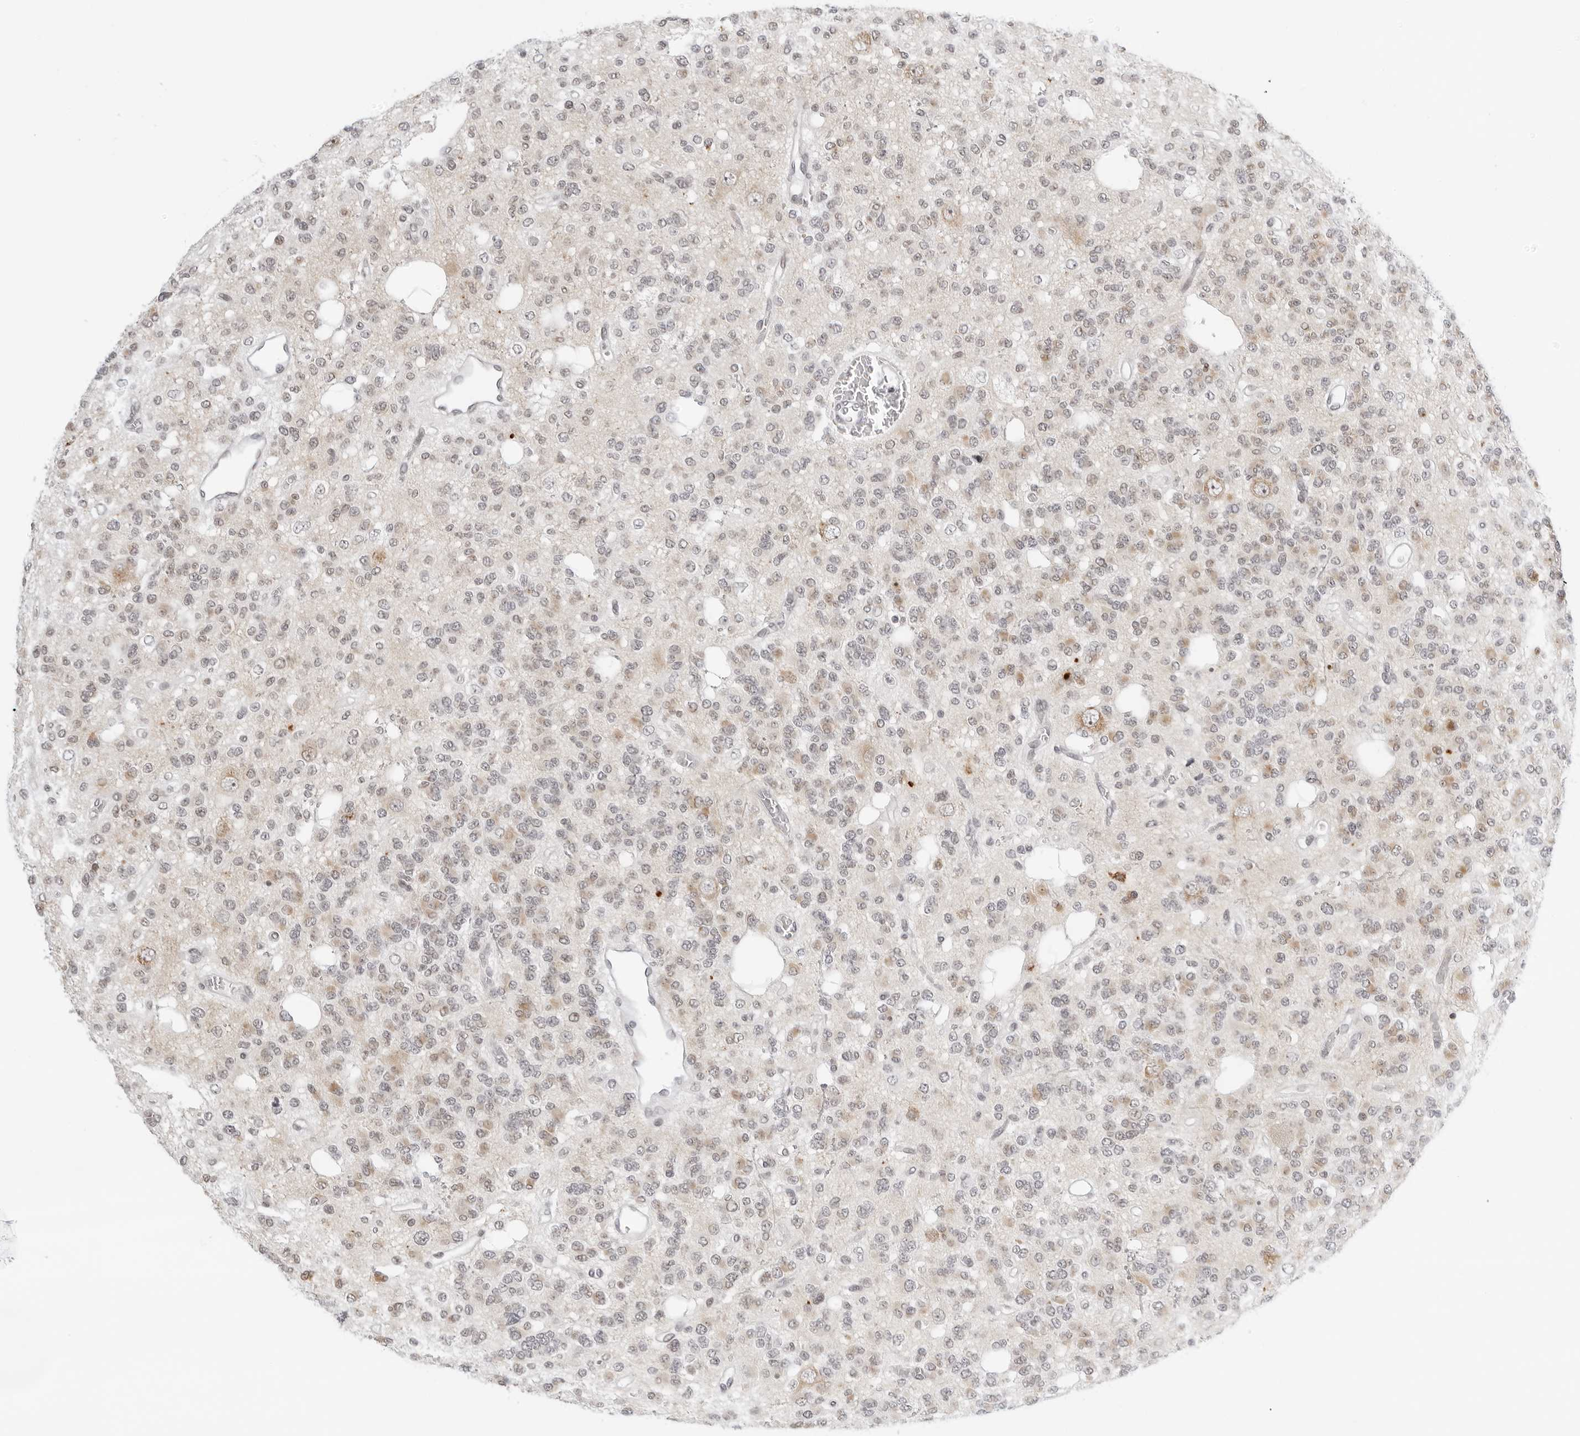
{"staining": {"intensity": "weak", "quantity": "25%-75%", "location": "cytoplasmic/membranous,nuclear"}, "tissue": "glioma", "cell_type": "Tumor cells", "image_type": "cancer", "snomed": [{"axis": "morphology", "description": "Glioma, malignant, Low grade"}, {"axis": "topography", "description": "Brain"}], "caption": "Immunohistochemistry staining of glioma, which shows low levels of weak cytoplasmic/membranous and nuclear staining in about 25%-75% of tumor cells indicating weak cytoplasmic/membranous and nuclear protein positivity. The staining was performed using DAB (3,3'-diaminobenzidine) (brown) for protein detection and nuclei were counterstained in hematoxylin (blue).", "gene": "MSH6", "patient": {"sex": "male", "age": 38}}